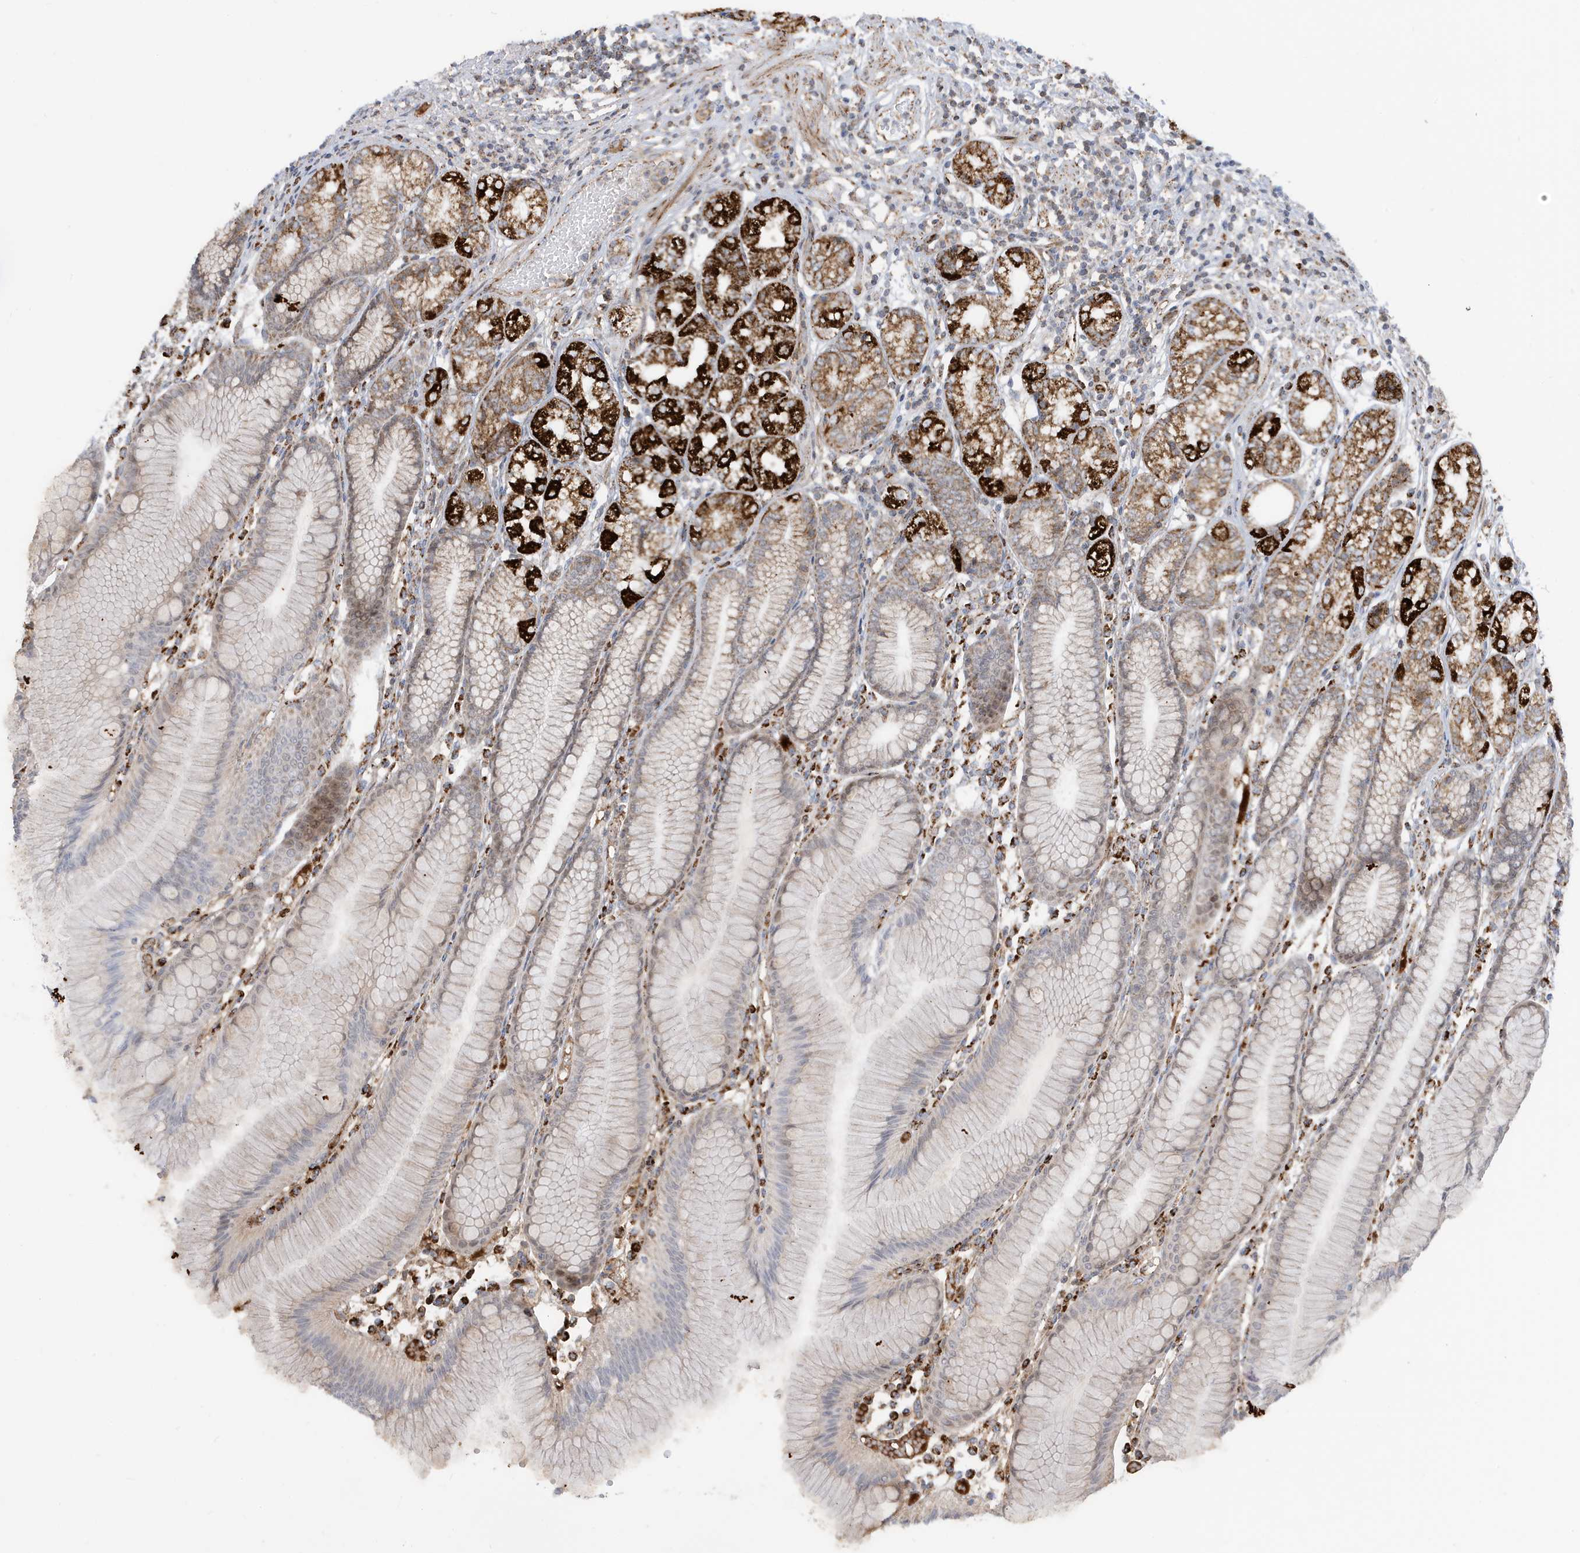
{"staining": {"intensity": "strong", "quantity": "25%-75%", "location": "cytoplasmic/membranous"}, "tissue": "stomach", "cell_type": "Glandular cells", "image_type": "normal", "snomed": [{"axis": "morphology", "description": "Normal tissue, NOS"}, {"axis": "topography", "description": "Stomach"}], "caption": "Immunohistochemistry (DAB) staining of normal human stomach reveals strong cytoplasmic/membranous protein positivity in approximately 25%-75% of glandular cells. (DAB (3,3'-diaminobenzidine) = brown stain, brightfield microscopy at high magnification).", "gene": "IFT57", "patient": {"sex": "female", "age": 57}}